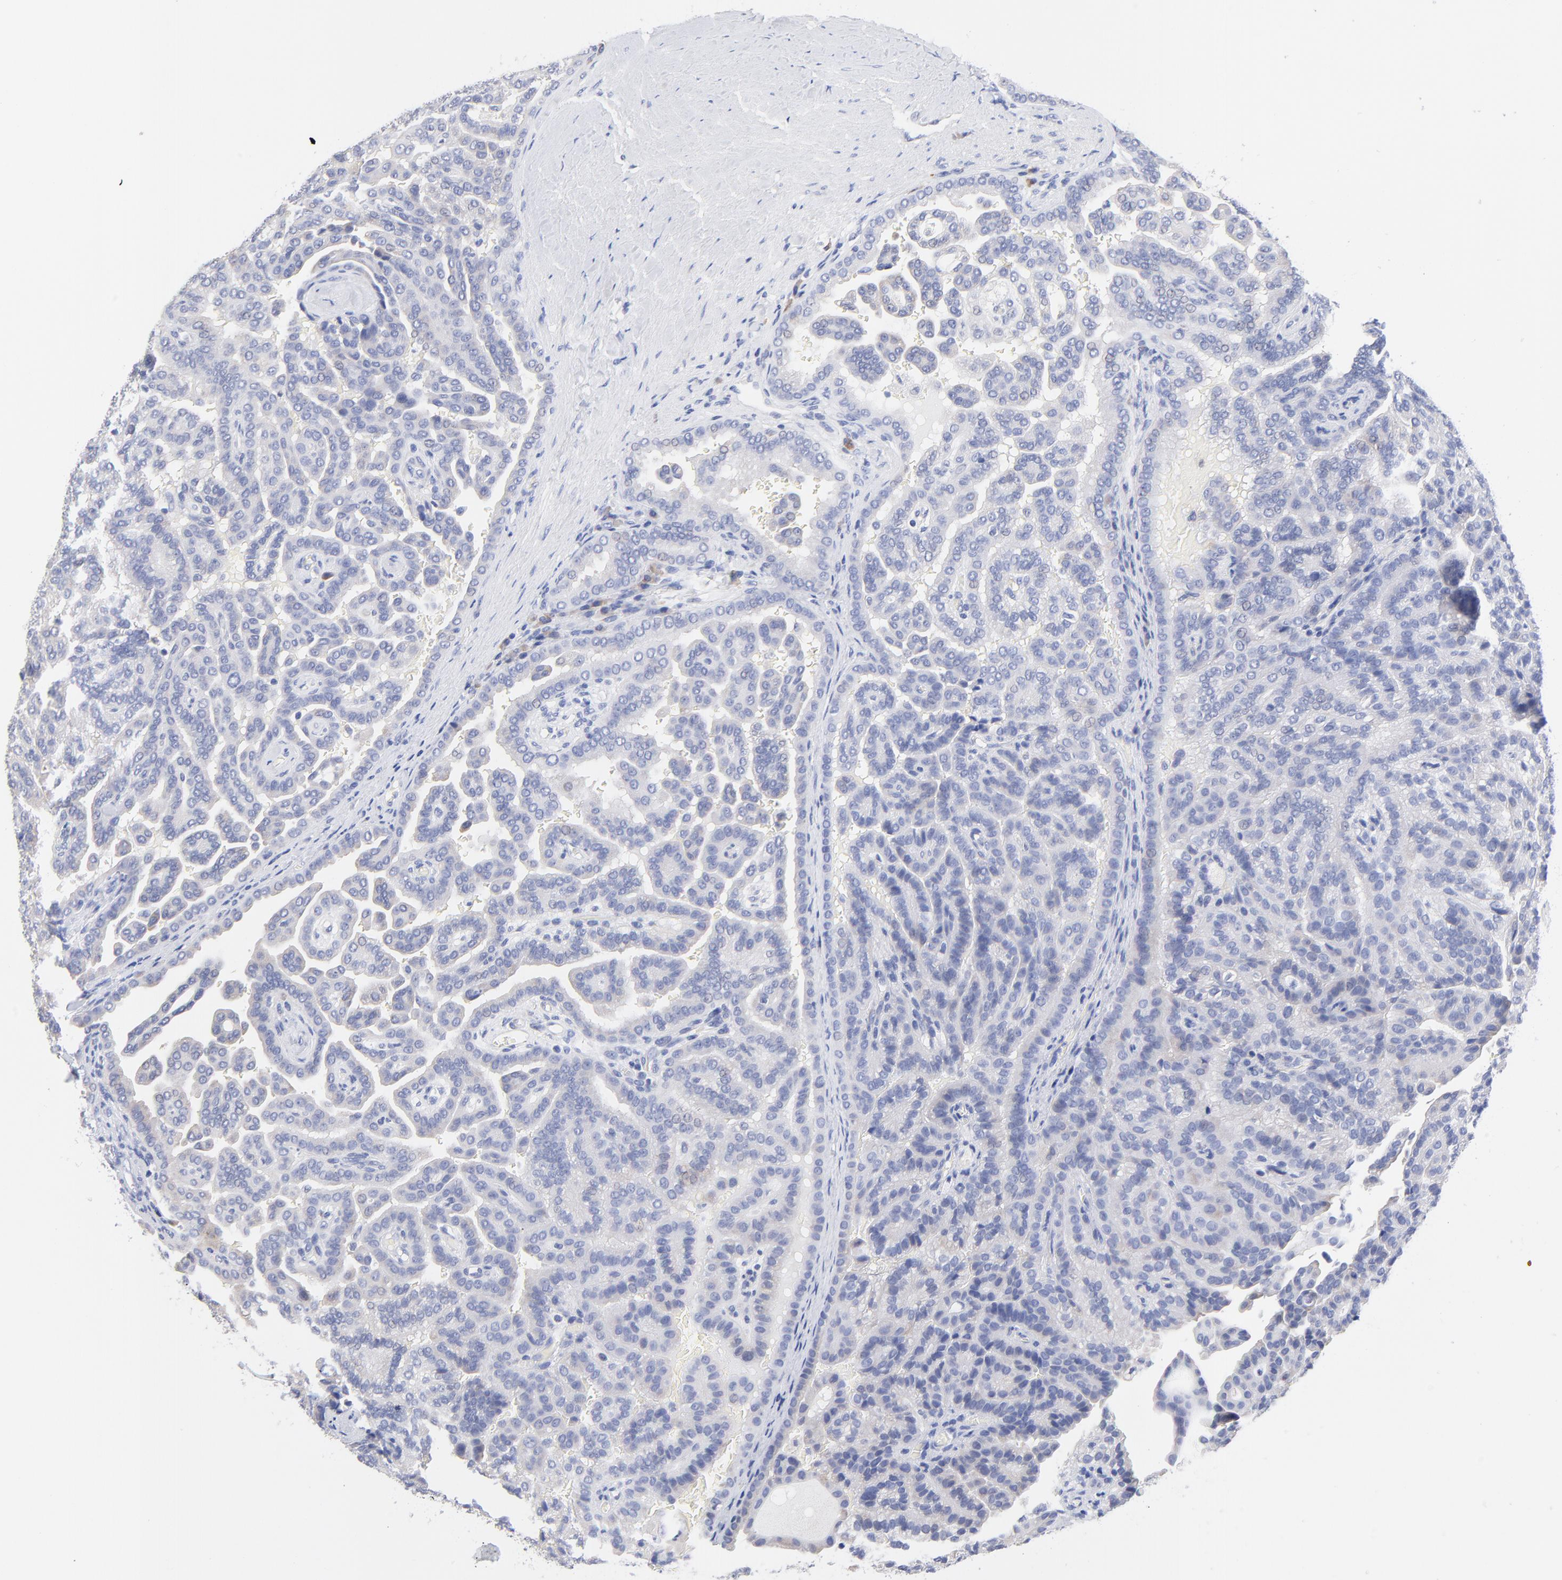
{"staining": {"intensity": "negative", "quantity": "none", "location": "none"}, "tissue": "renal cancer", "cell_type": "Tumor cells", "image_type": "cancer", "snomed": [{"axis": "morphology", "description": "Adenocarcinoma, NOS"}, {"axis": "topography", "description": "Kidney"}], "caption": "Renal cancer was stained to show a protein in brown. There is no significant positivity in tumor cells. (DAB immunohistochemistry (IHC), high magnification).", "gene": "LAX1", "patient": {"sex": "male", "age": 61}}